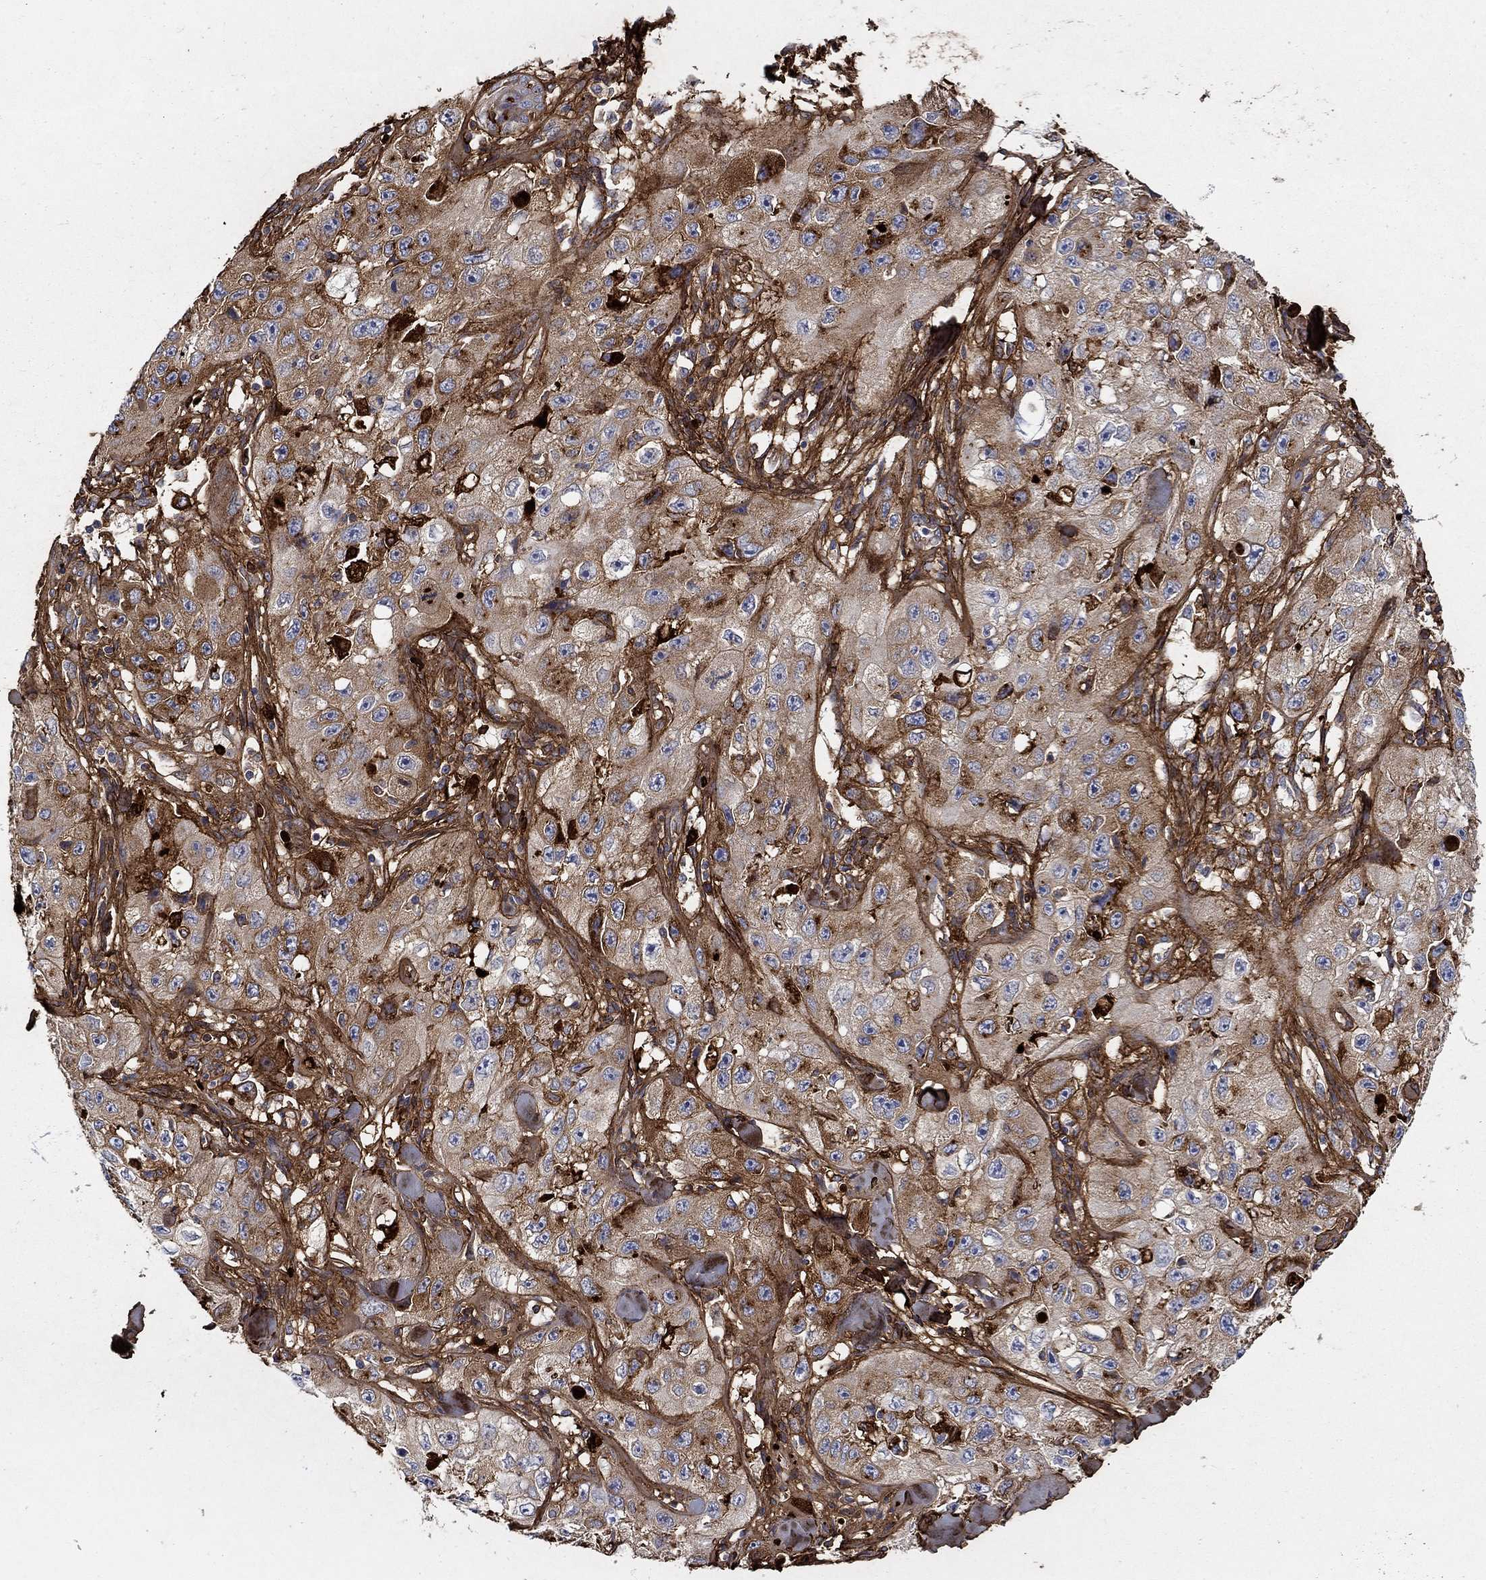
{"staining": {"intensity": "strong", "quantity": "<25%", "location": "cytoplasmic/membranous"}, "tissue": "skin cancer", "cell_type": "Tumor cells", "image_type": "cancer", "snomed": [{"axis": "morphology", "description": "Squamous cell carcinoma, NOS"}, {"axis": "topography", "description": "Skin"}, {"axis": "topography", "description": "Subcutis"}], "caption": "Brown immunohistochemical staining in human skin squamous cell carcinoma displays strong cytoplasmic/membranous staining in approximately <25% of tumor cells.", "gene": "TGFBI", "patient": {"sex": "male", "age": 73}}